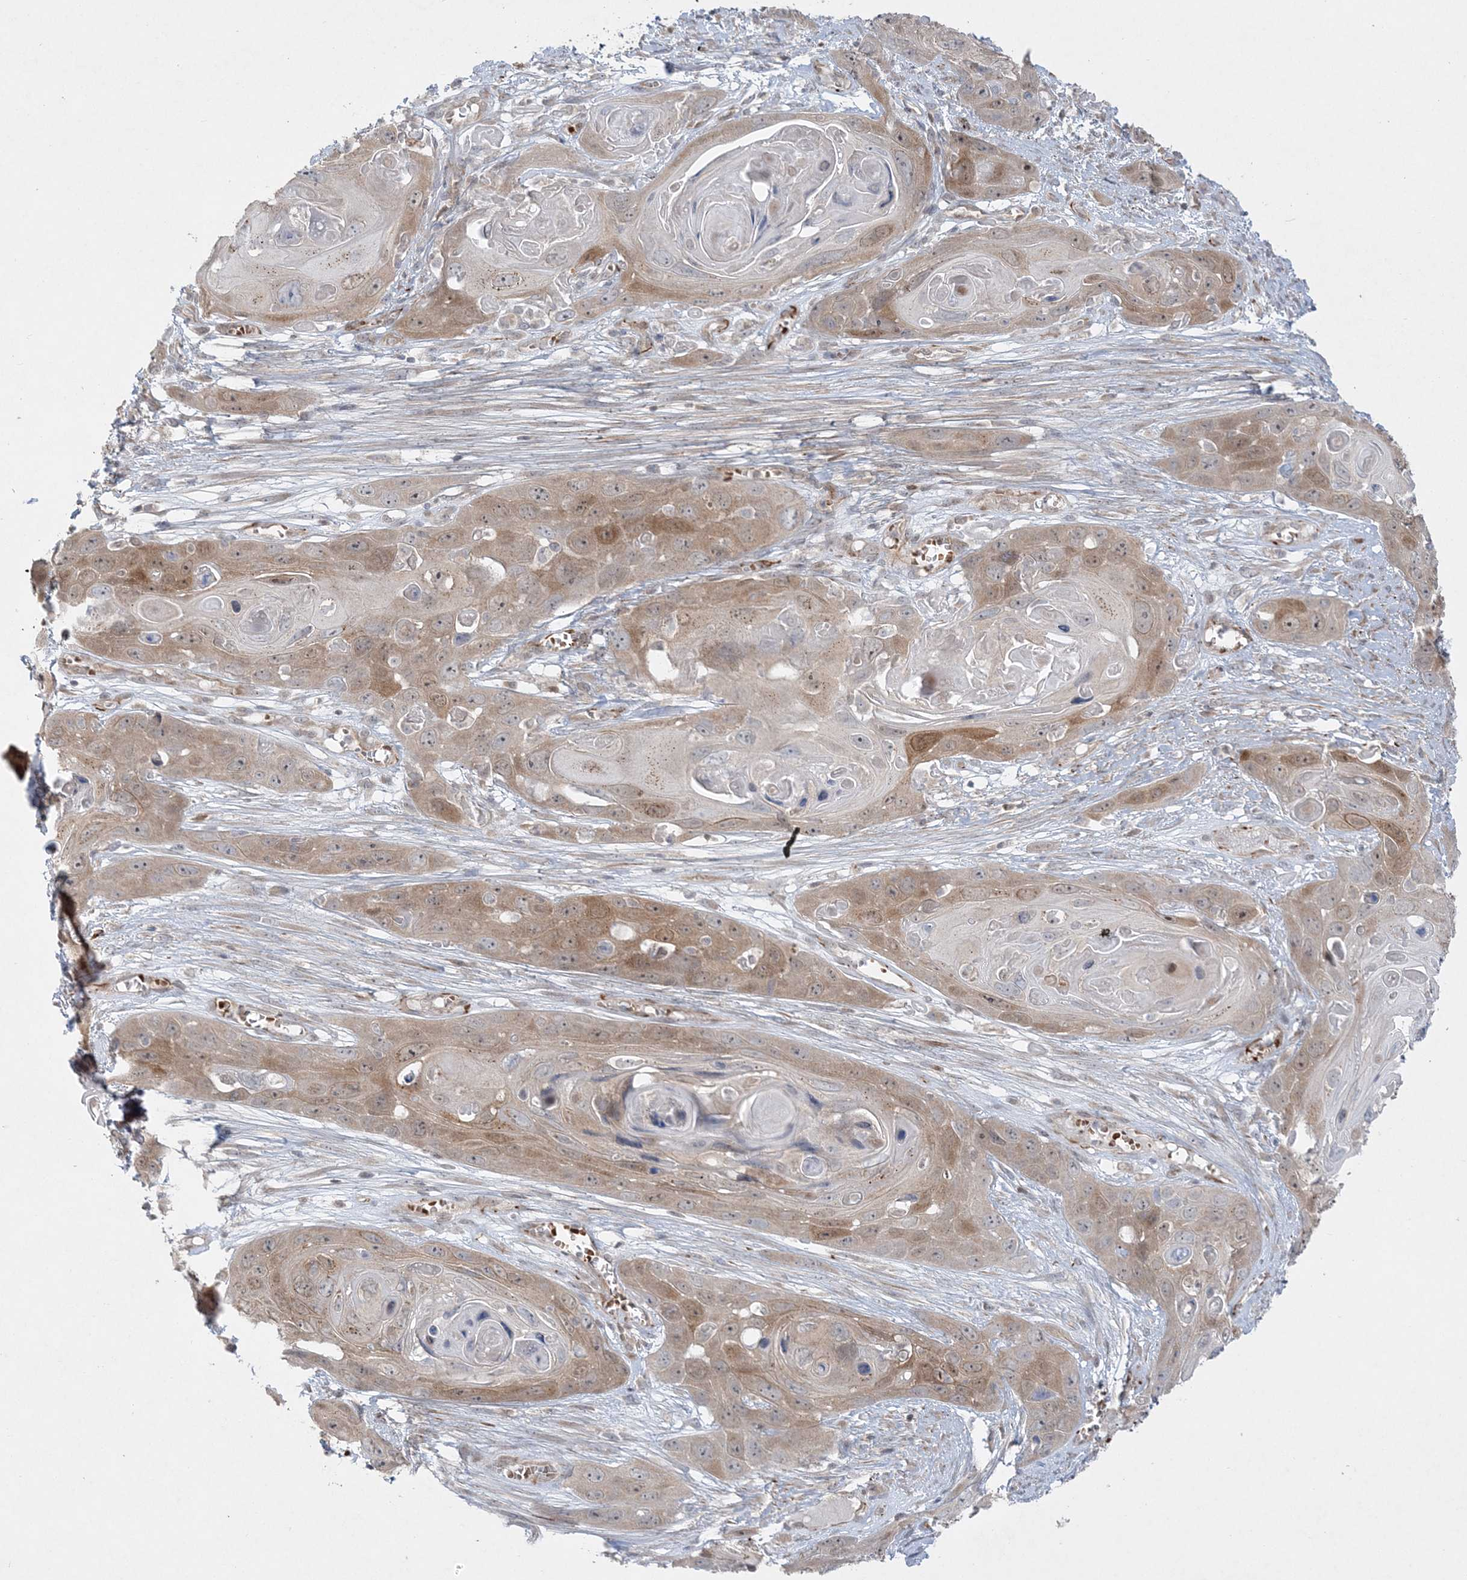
{"staining": {"intensity": "moderate", "quantity": "25%-75%", "location": "cytoplasmic/membranous,nuclear"}, "tissue": "skin cancer", "cell_type": "Tumor cells", "image_type": "cancer", "snomed": [{"axis": "morphology", "description": "Squamous cell carcinoma, NOS"}, {"axis": "topography", "description": "Skin"}], "caption": "A histopathology image of human skin cancer stained for a protein demonstrates moderate cytoplasmic/membranous and nuclear brown staining in tumor cells. The protein is shown in brown color, while the nuclei are stained blue.", "gene": "INPP1", "patient": {"sex": "male", "age": 55}}